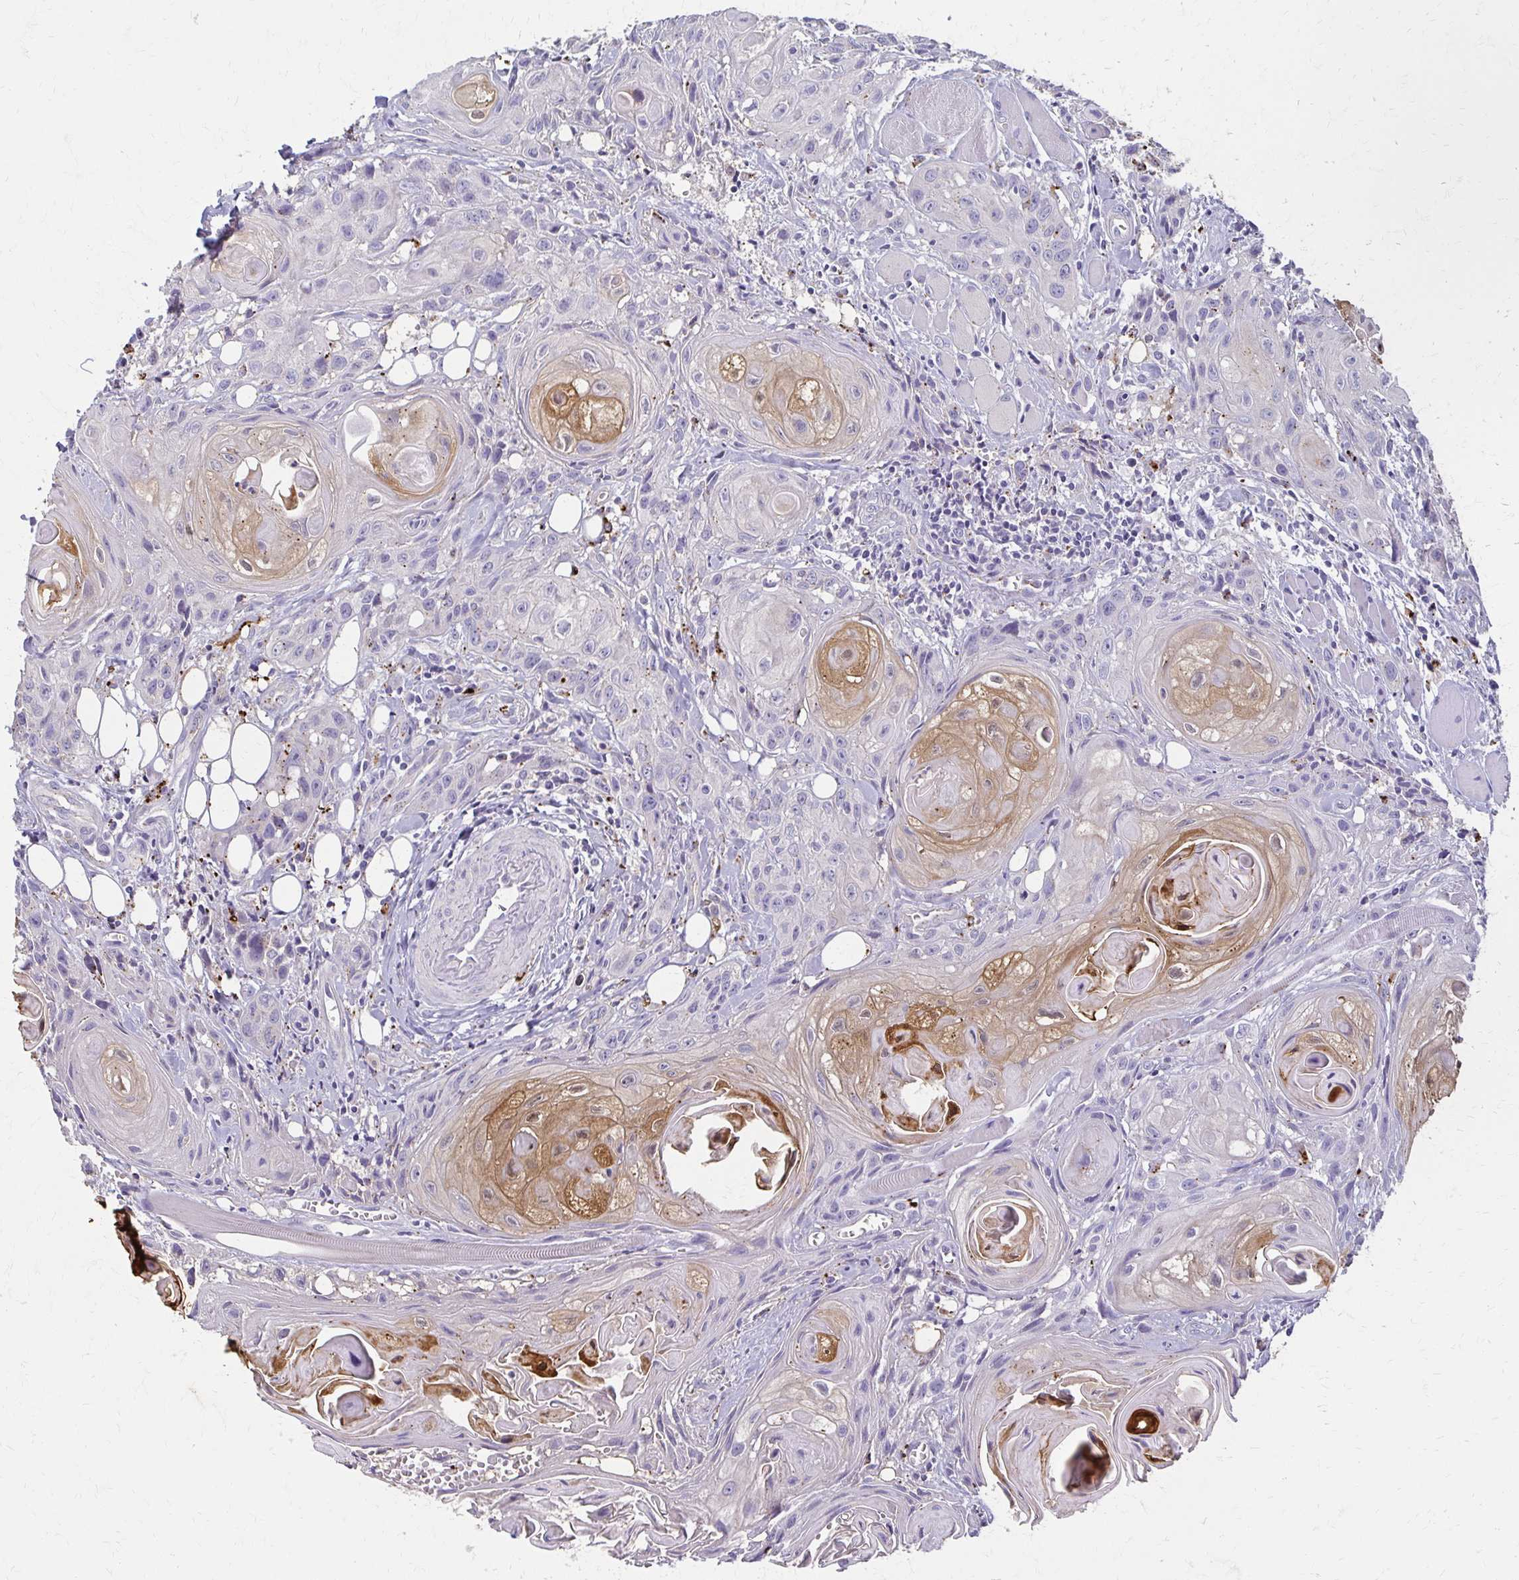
{"staining": {"intensity": "moderate", "quantity": "<25%", "location": "cytoplasmic/membranous"}, "tissue": "head and neck cancer", "cell_type": "Tumor cells", "image_type": "cancer", "snomed": [{"axis": "morphology", "description": "Squamous cell carcinoma, NOS"}, {"axis": "topography", "description": "Oral tissue"}, {"axis": "topography", "description": "Head-Neck"}], "caption": "Approximately <25% of tumor cells in human squamous cell carcinoma (head and neck) display moderate cytoplasmic/membranous protein expression as visualized by brown immunohistochemical staining.", "gene": "BBS12", "patient": {"sex": "male", "age": 58}}